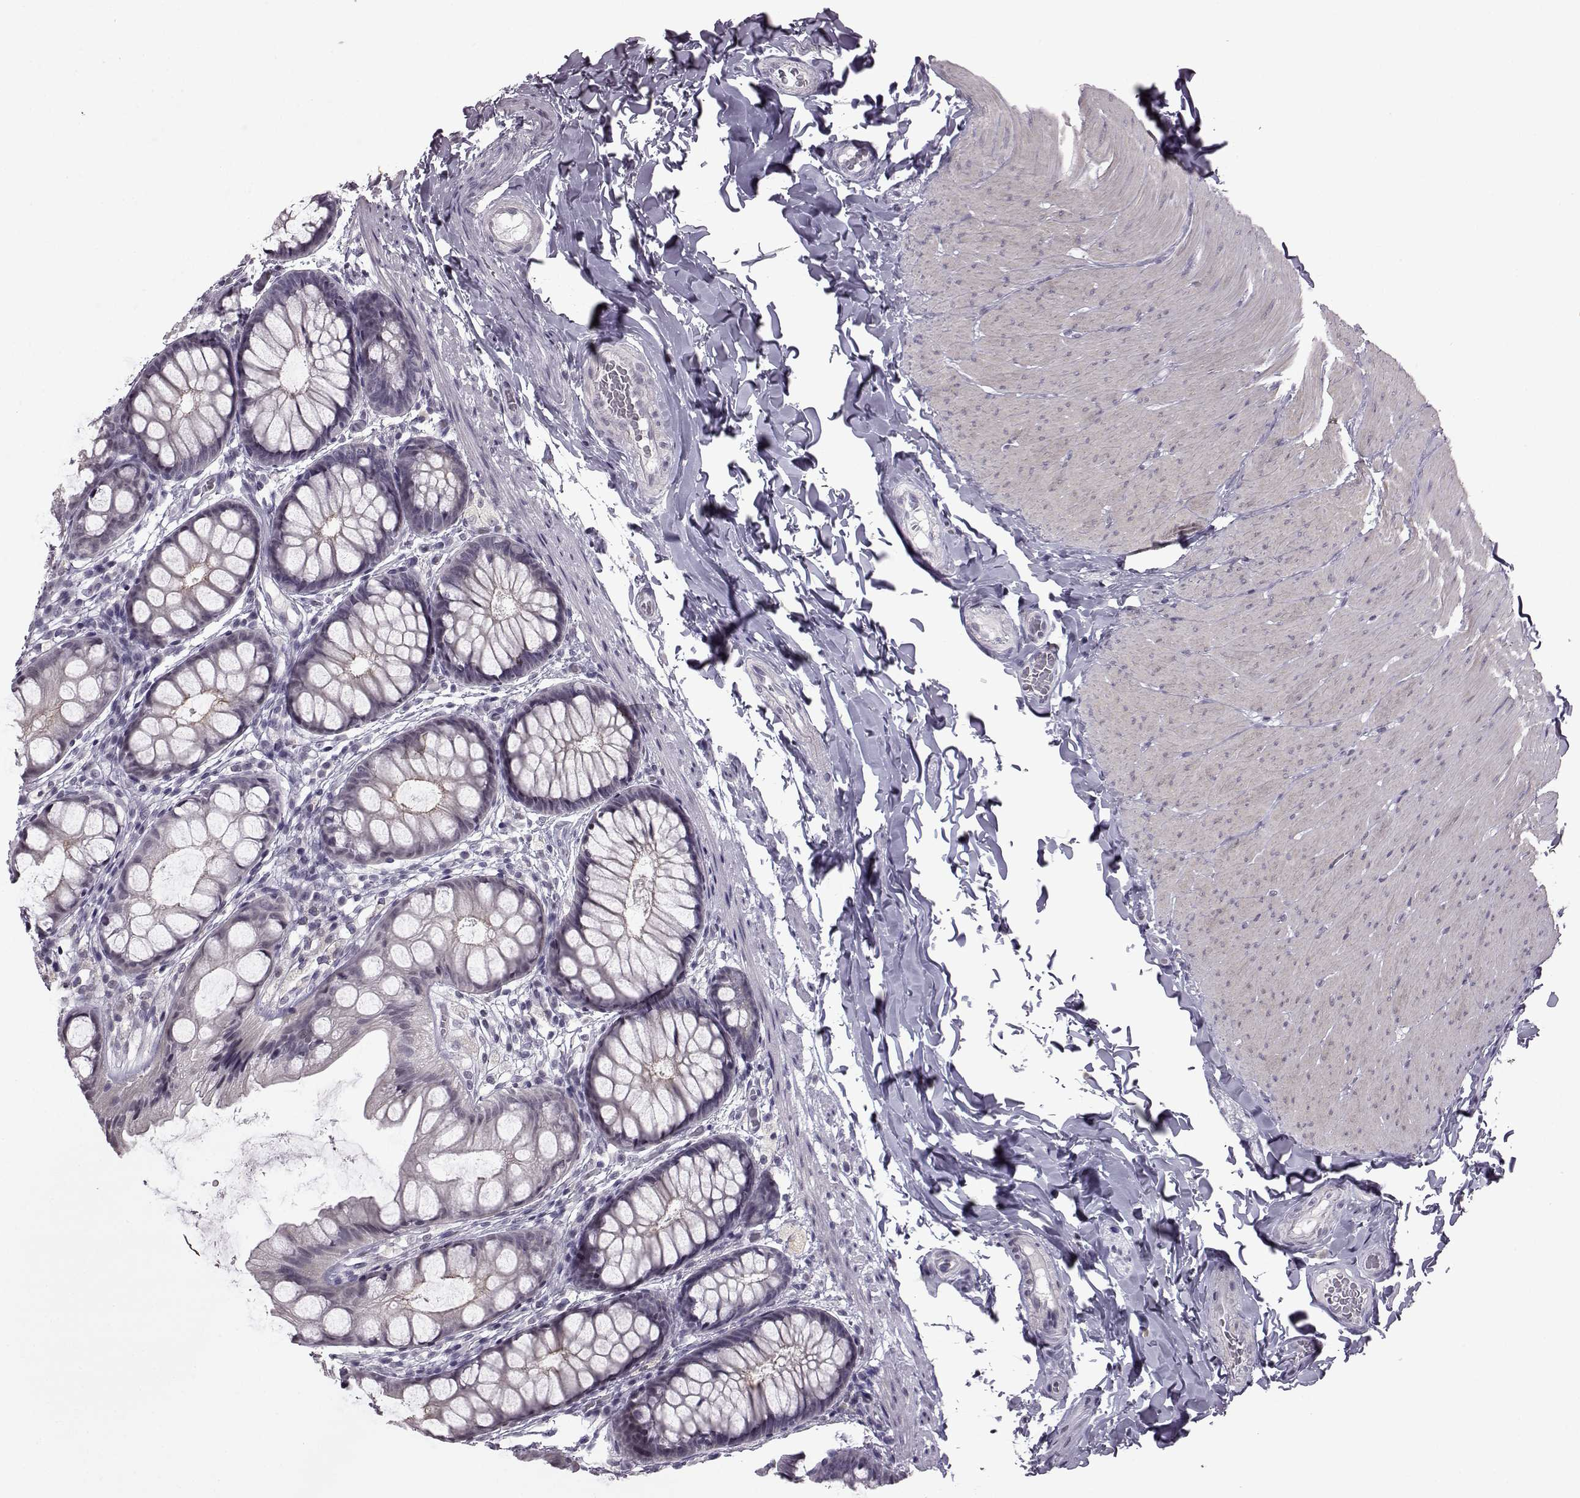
{"staining": {"intensity": "negative", "quantity": "none", "location": "none"}, "tissue": "colon", "cell_type": "Endothelial cells", "image_type": "normal", "snomed": [{"axis": "morphology", "description": "Normal tissue, NOS"}, {"axis": "topography", "description": "Colon"}], "caption": "There is no significant positivity in endothelial cells of colon. The staining is performed using DAB brown chromogen with nuclei counter-stained in using hematoxylin.", "gene": "SLC28A2", "patient": {"sex": "male", "age": 47}}